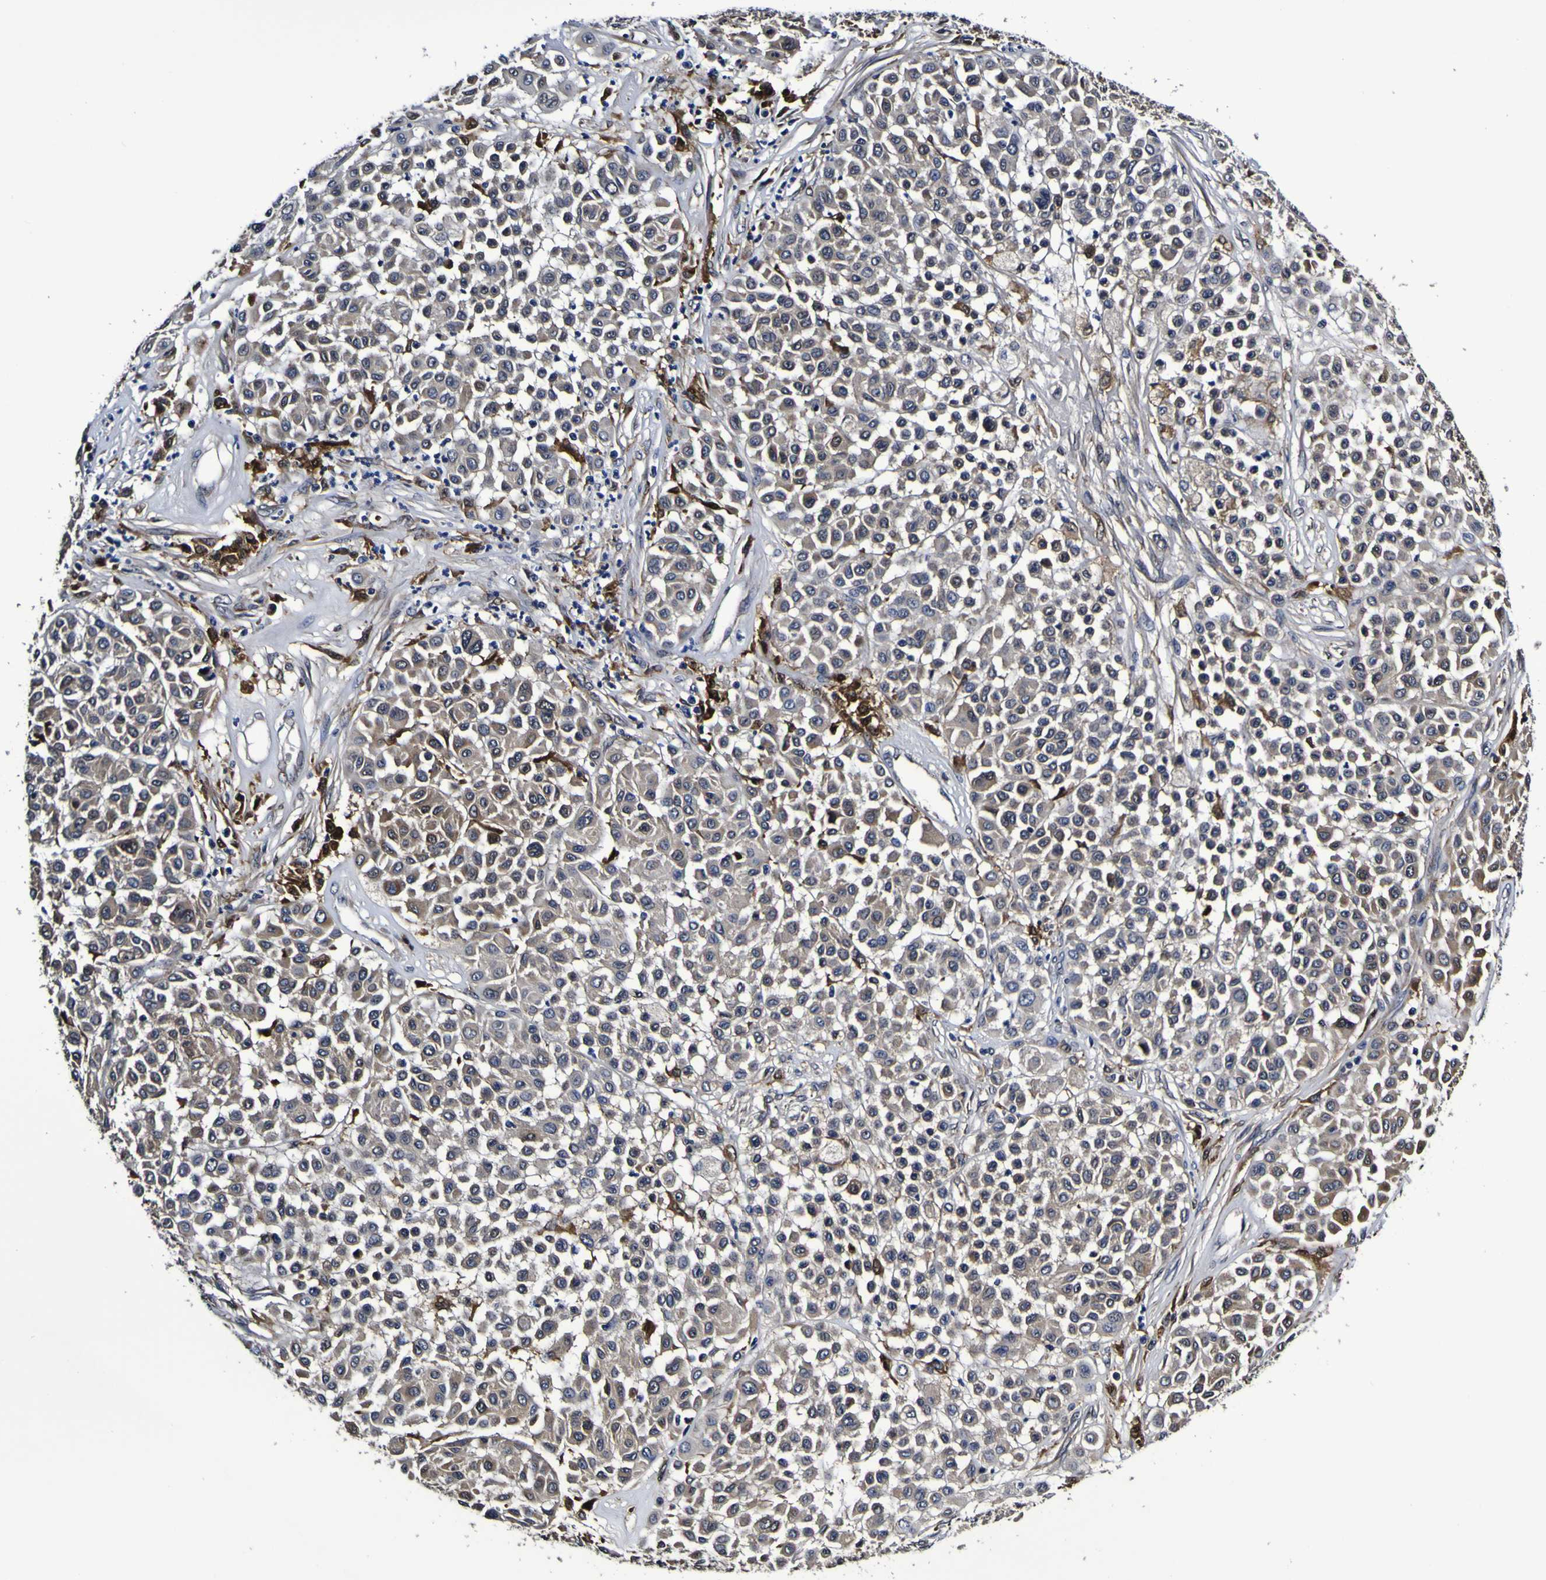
{"staining": {"intensity": "weak", "quantity": ">75%", "location": "cytoplasmic/membranous"}, "tissue": "melanoma", "cell_type": "Tumor cells", "image_type": "cancer", "snomed": [{"axis": "morphology", "description": "Malignant melanoma, Metastatic site"}, {"axis": "topography", "description": "Soft tissue"}], "caption": "Melanoma tissue displays weak cytoplasmic/membranous positivity in about >75% of tumor cells, visualized by immunohistochemistry.", "gene": "GPX1", "patient": {"sex": "male", "age": 41}}